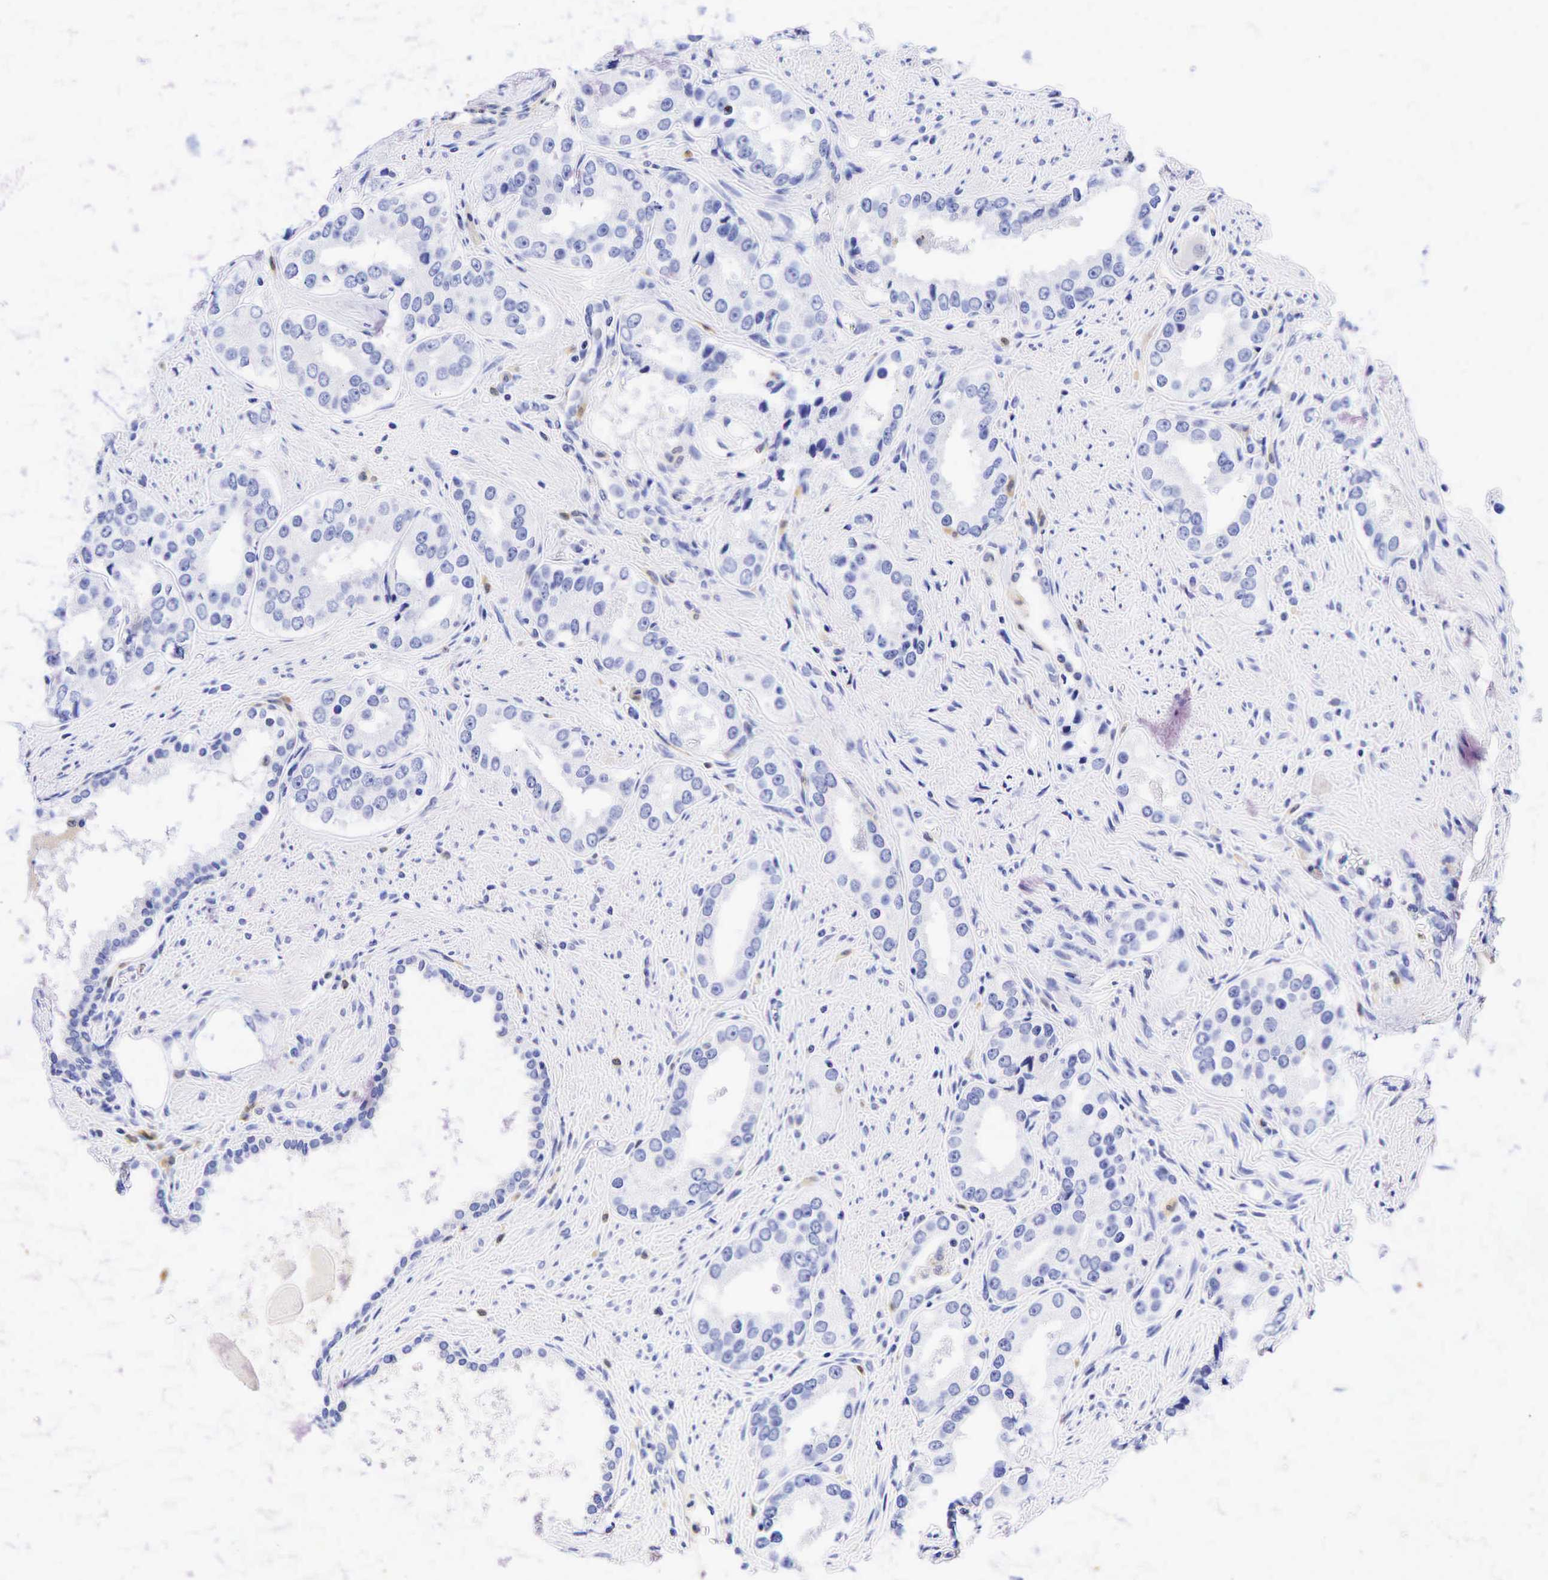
{"staining": {"intensity": "negative", "quantity": "none", "location": "none"}, "tissue": "prostate cancer", "cell_type": "Tumor cells", "image_type": "cancer", "snomed": [{"axis": "morphology", "description": "Adenocarcinoma, Medium grade"}, {"axis": "topography", "description": "Prostate"}], "caption": "Human prostate medium-grade adenocarcinoma stained for a protein using immunohistochemistry displays no staining in tumor cells.", "gene": "TNFRSF8", "patient": {"sex": "male", "age": 73}}